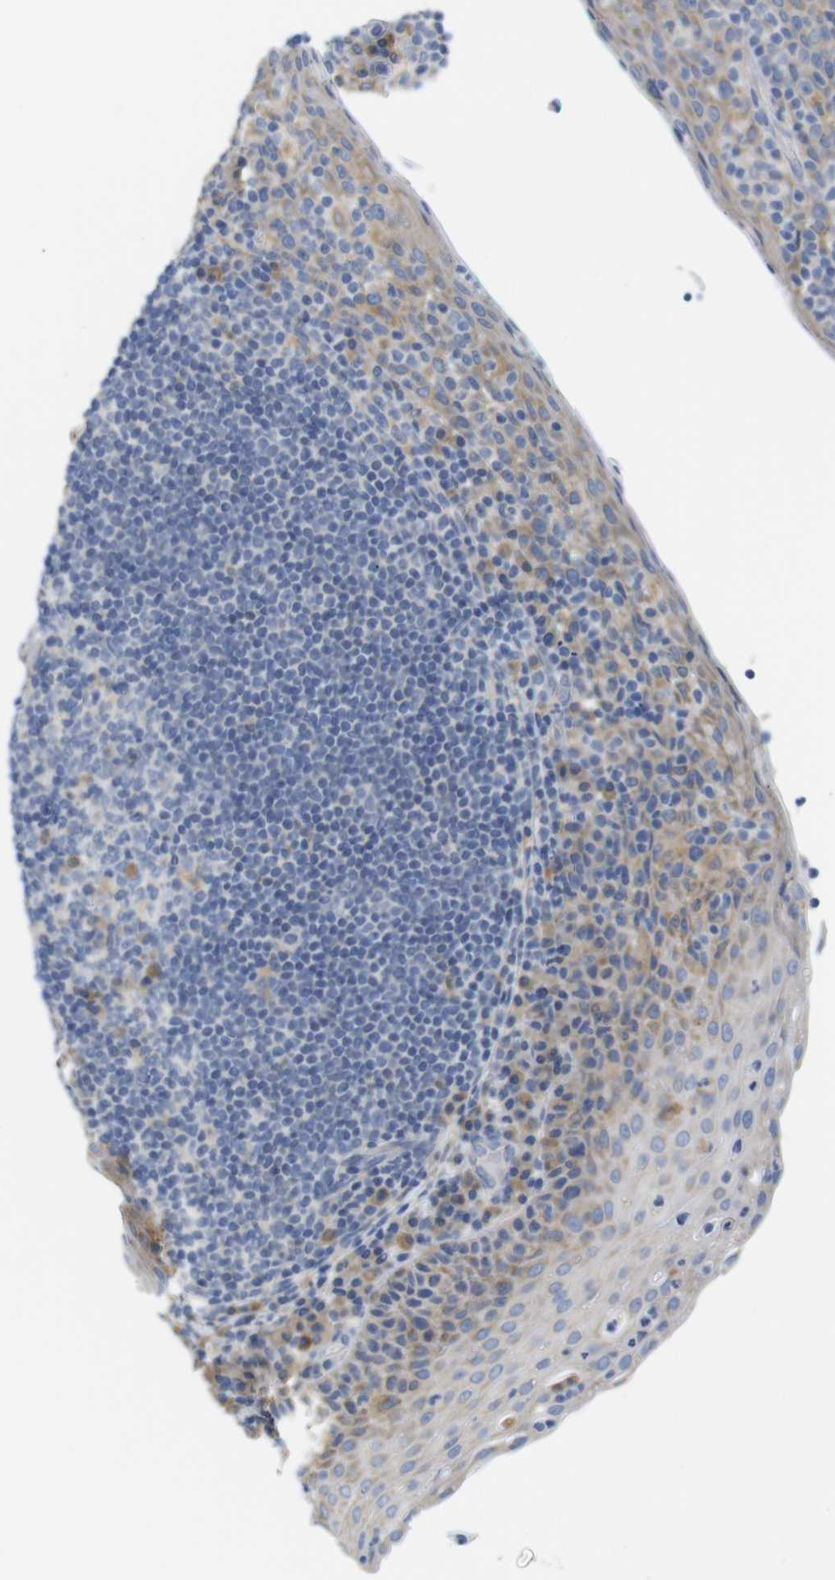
{"staining": {"intensity": "negative", "quantity": "none", "location": "none"}, "tissue": "tonsil", "cell_type": "Germinal center cells", "image_type": "normal", "snomed": [{"axis": "morphology", "description": "Normal tissue, NOS"}, {"axis": "topography", "description": "Tonsil"}], "caption": "Germinal center cells show no significant protein positivity in benign tonsil. (Stains: DAB immunohistochemistry (IHC) with hematoxylin counter stain, Microscopy: brightfield microscopy at high magnification).", "gene": "NEBL", "patient": {"sex": "male", "age": 17}}